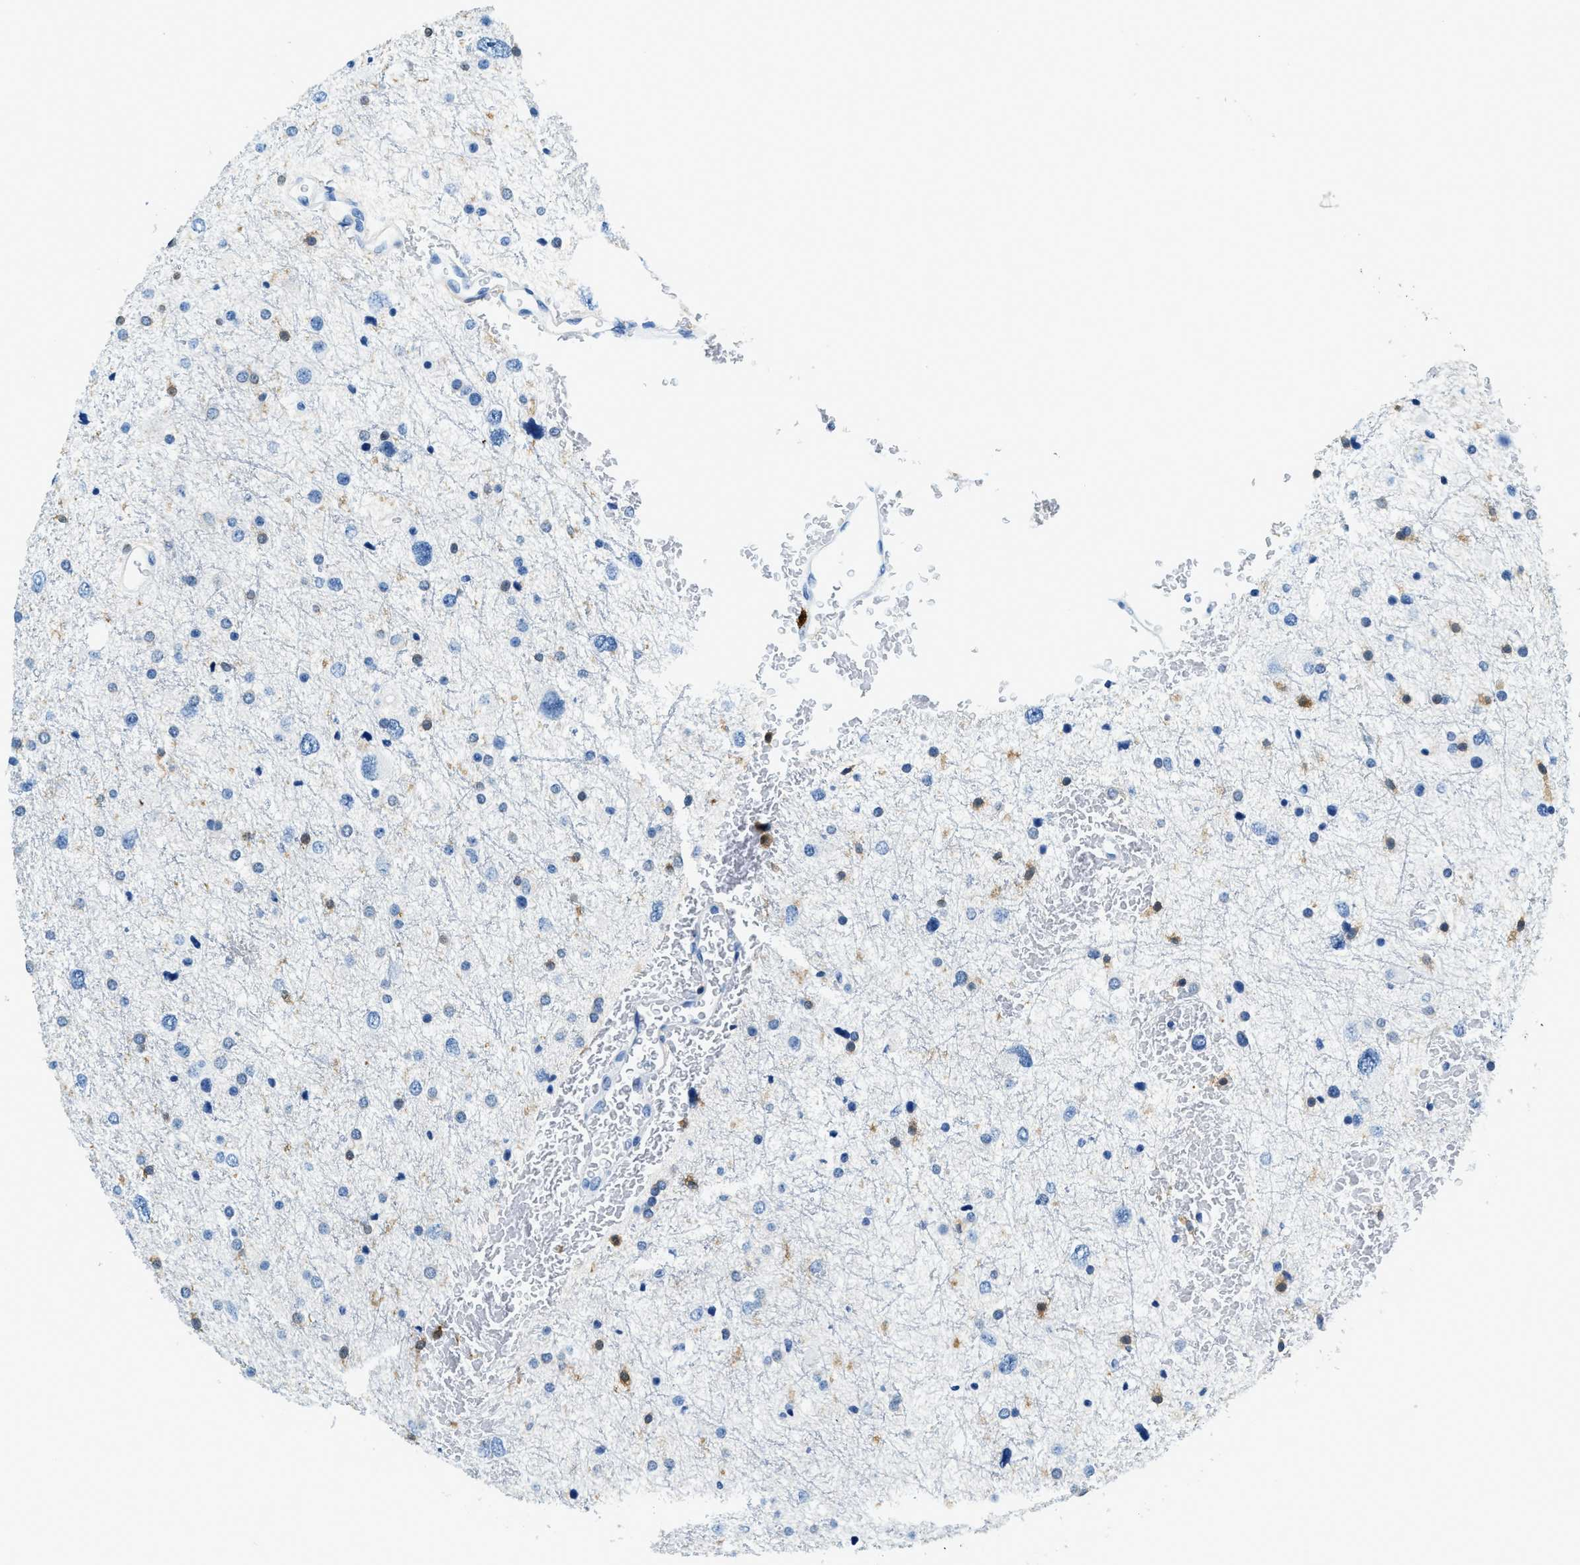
{"staining": {"intensity": "moderate", "quantity": "<25%", "location": "cytoplasmic/membranous"}, "tissue": "glioma", "cell_type": "Tumor cells", "image_type": "cancer", "snomed": [{"axis": "morphology", "description": "Glioma, malignant, Low grade"}, {"axis": "topography", "description": "Brain"}], "caption": "Immunohistochemistry photomicrograph of low-grade glioma (malignant) stained for a protein (brown), which shows low levels of moderate cytoplasmic/membranous positivity in about <25% of tumor cells.", "gene": "CAPG", "patient": {"sex": "female", "age": 37}}